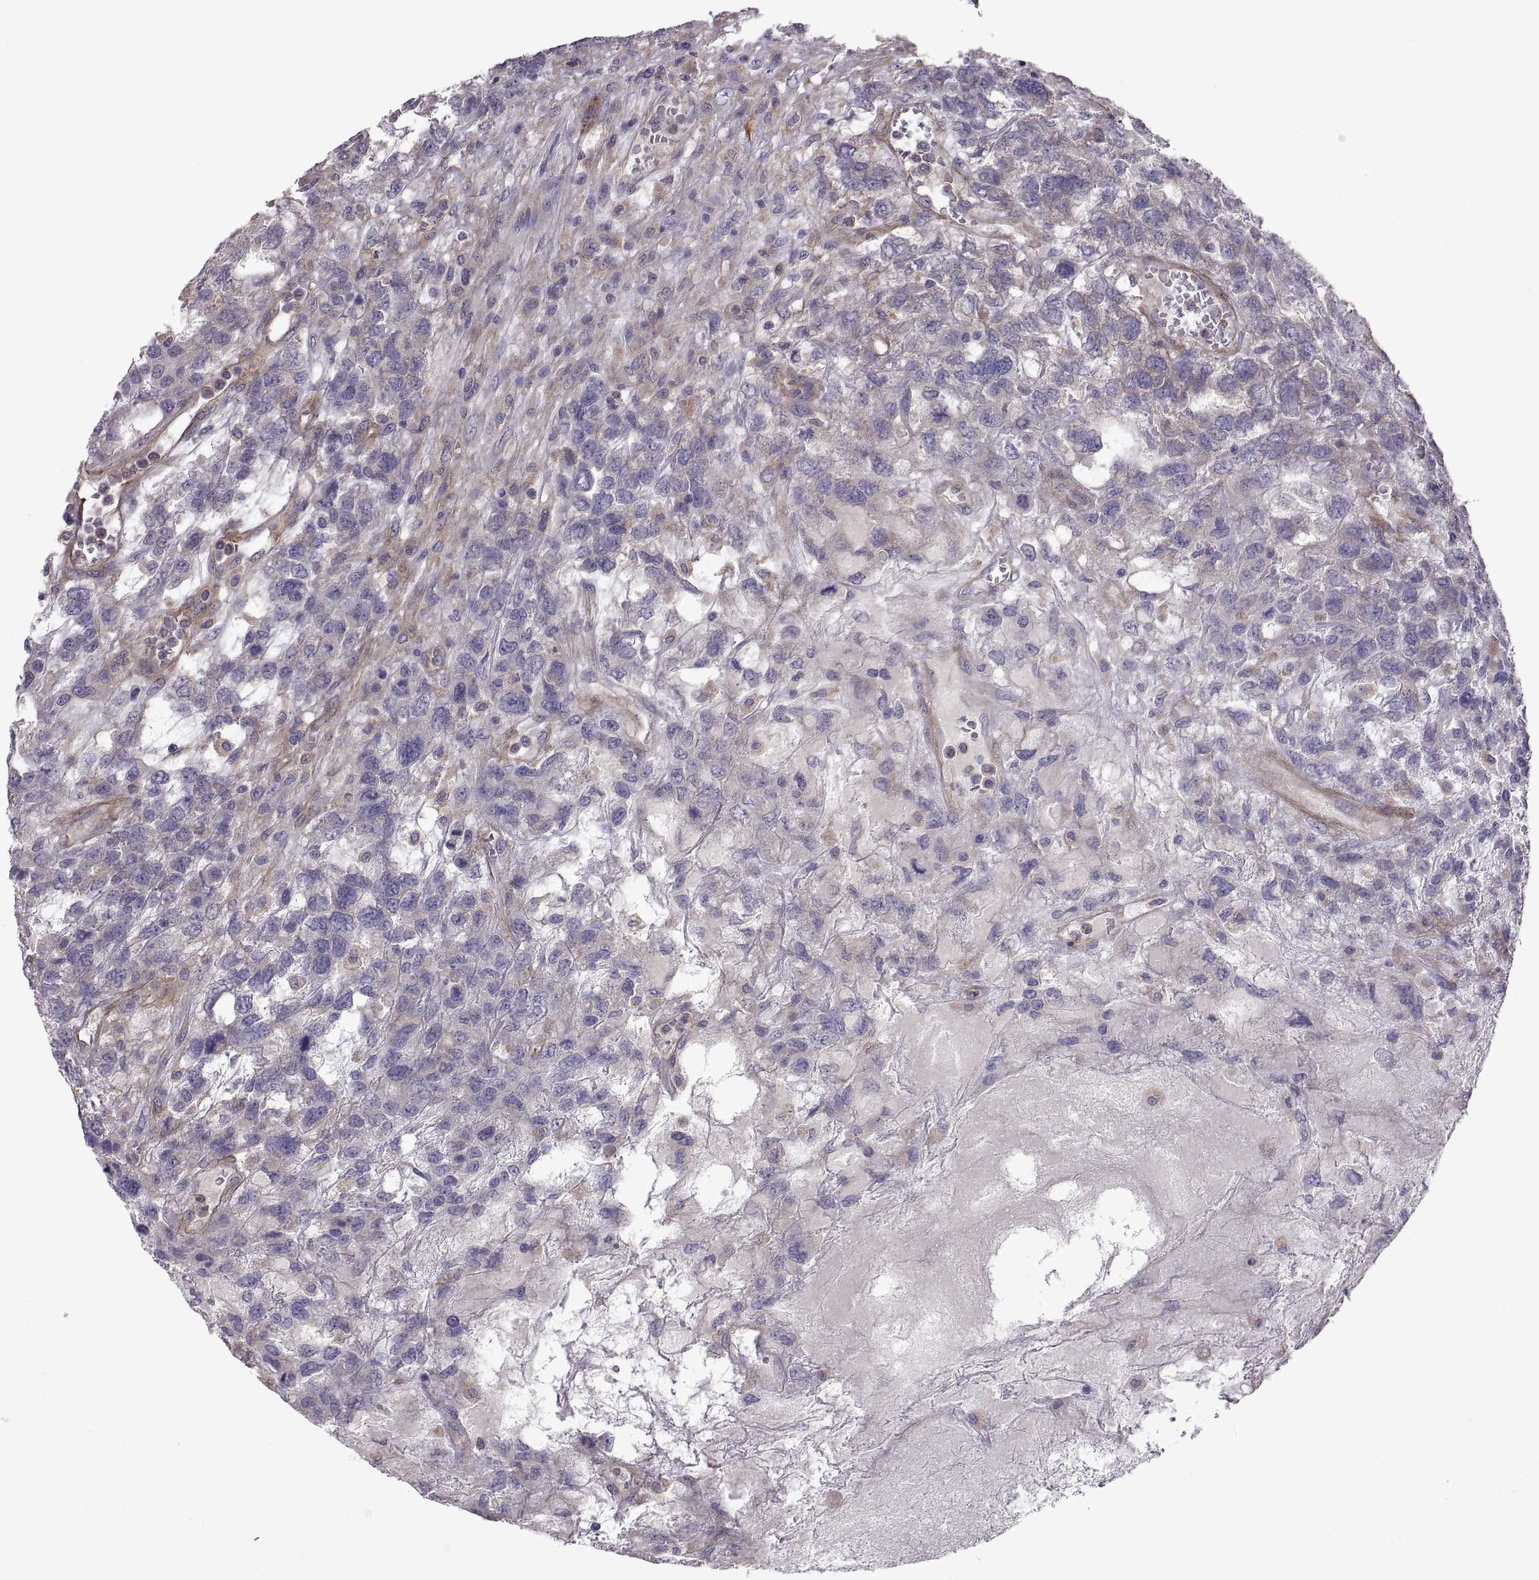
{"staining": {"intensity": "negative", "quantity": "none", "location": "none"}, "tissue": "testis cancer", "cell_type": "Tumor cells", "image_type": "cancer", "snomed": [{"axis": "morphology", "description": "Seminoma, NOS"}, {"axis": "topography", "description": "Testis"}], "caption": "Testis seminoma was stained to show a protein in brown. There is no significant staining in tumor cells.", "gene": "ARSL", "patient": {"sex": "male", "age": 52}}